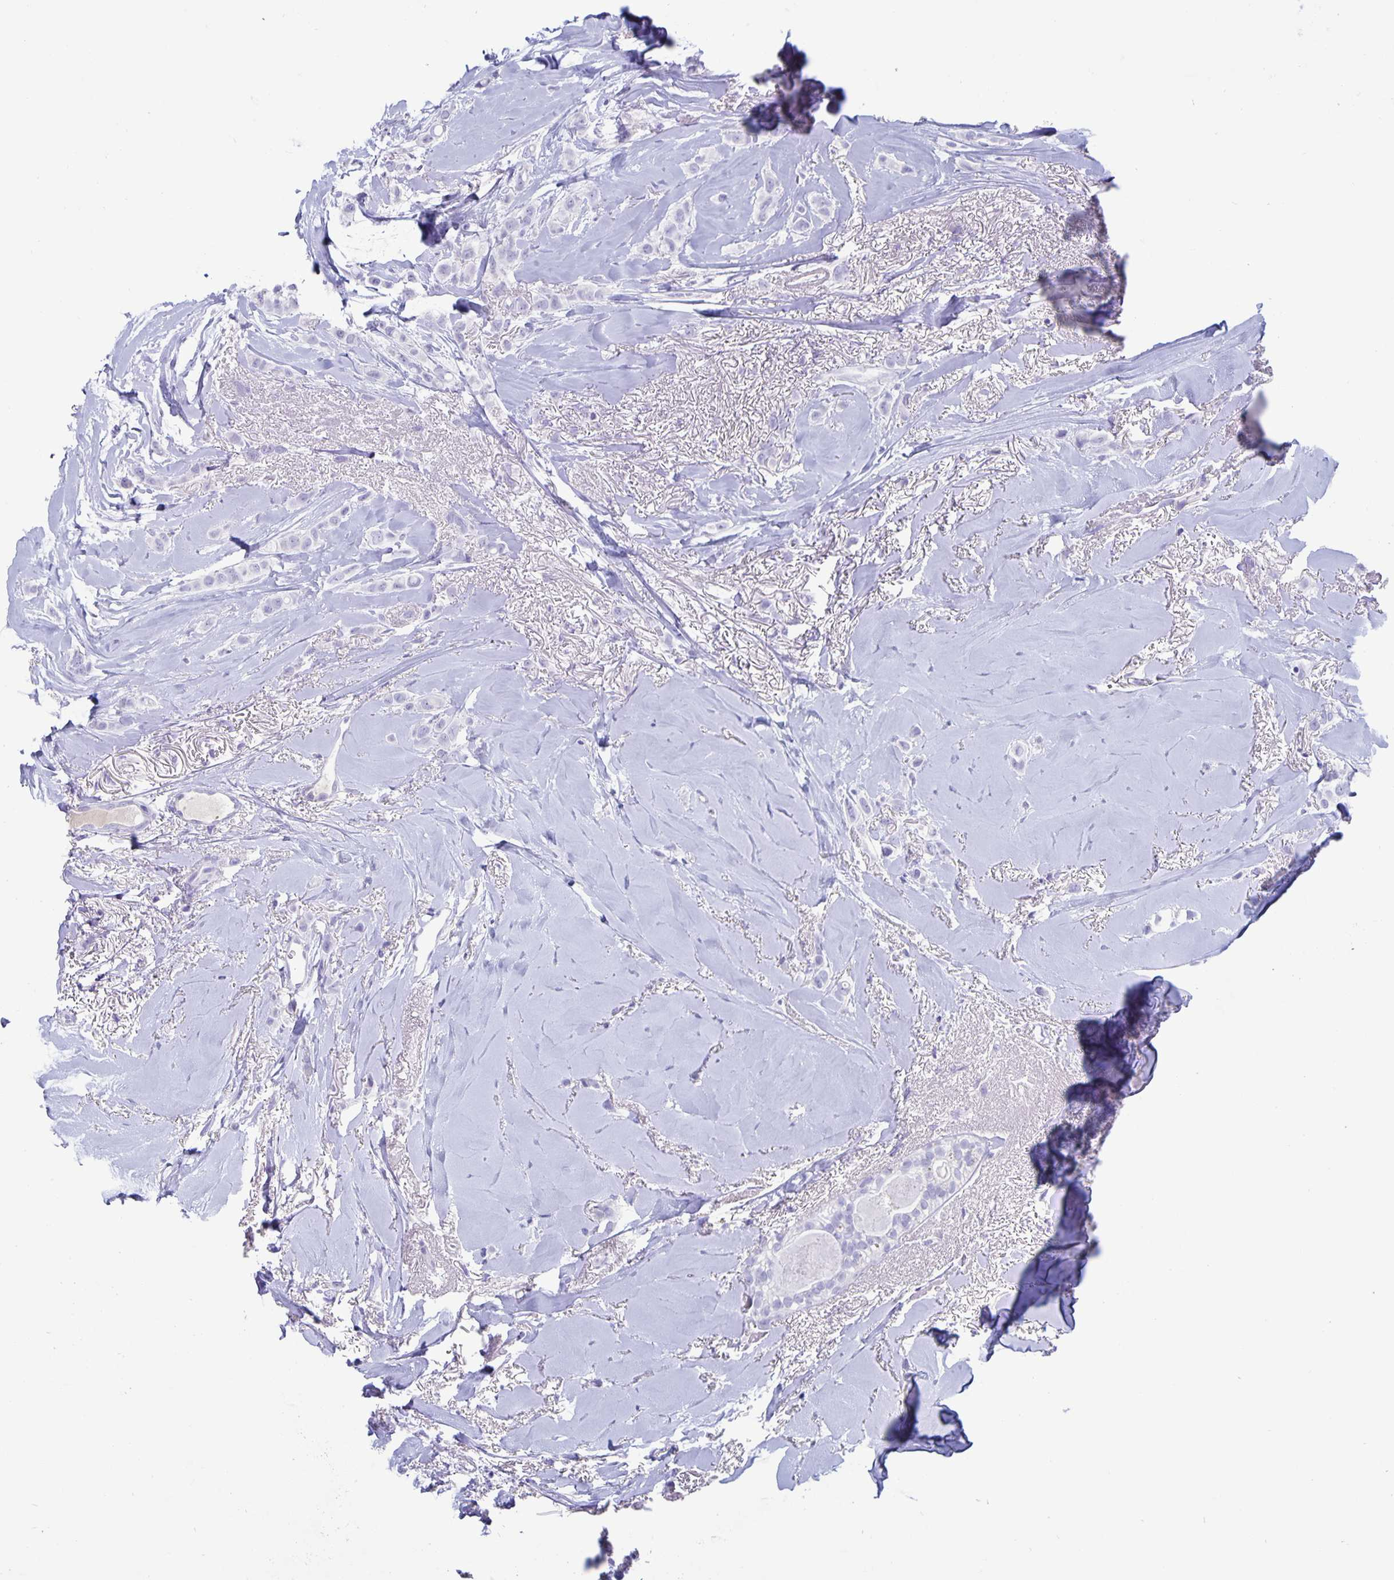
{"staining": {"intensity": "negative", "quantity": "none", "location": "none"}, "tissue": "breast cancer", "cell_type": "Tumor cells", "image_type": "cancer", "snomed": [{"axis": "morphology", "description": "Lobular carcinoma"}, {"axis": "topography", "description": "Breast"}], "caption": "This is an IHC photomicrograph of breast cancer. There is no positivity in tumor cells.", "gene": "BPIFA3", "patient": {"sex": "female", "age": 66}}